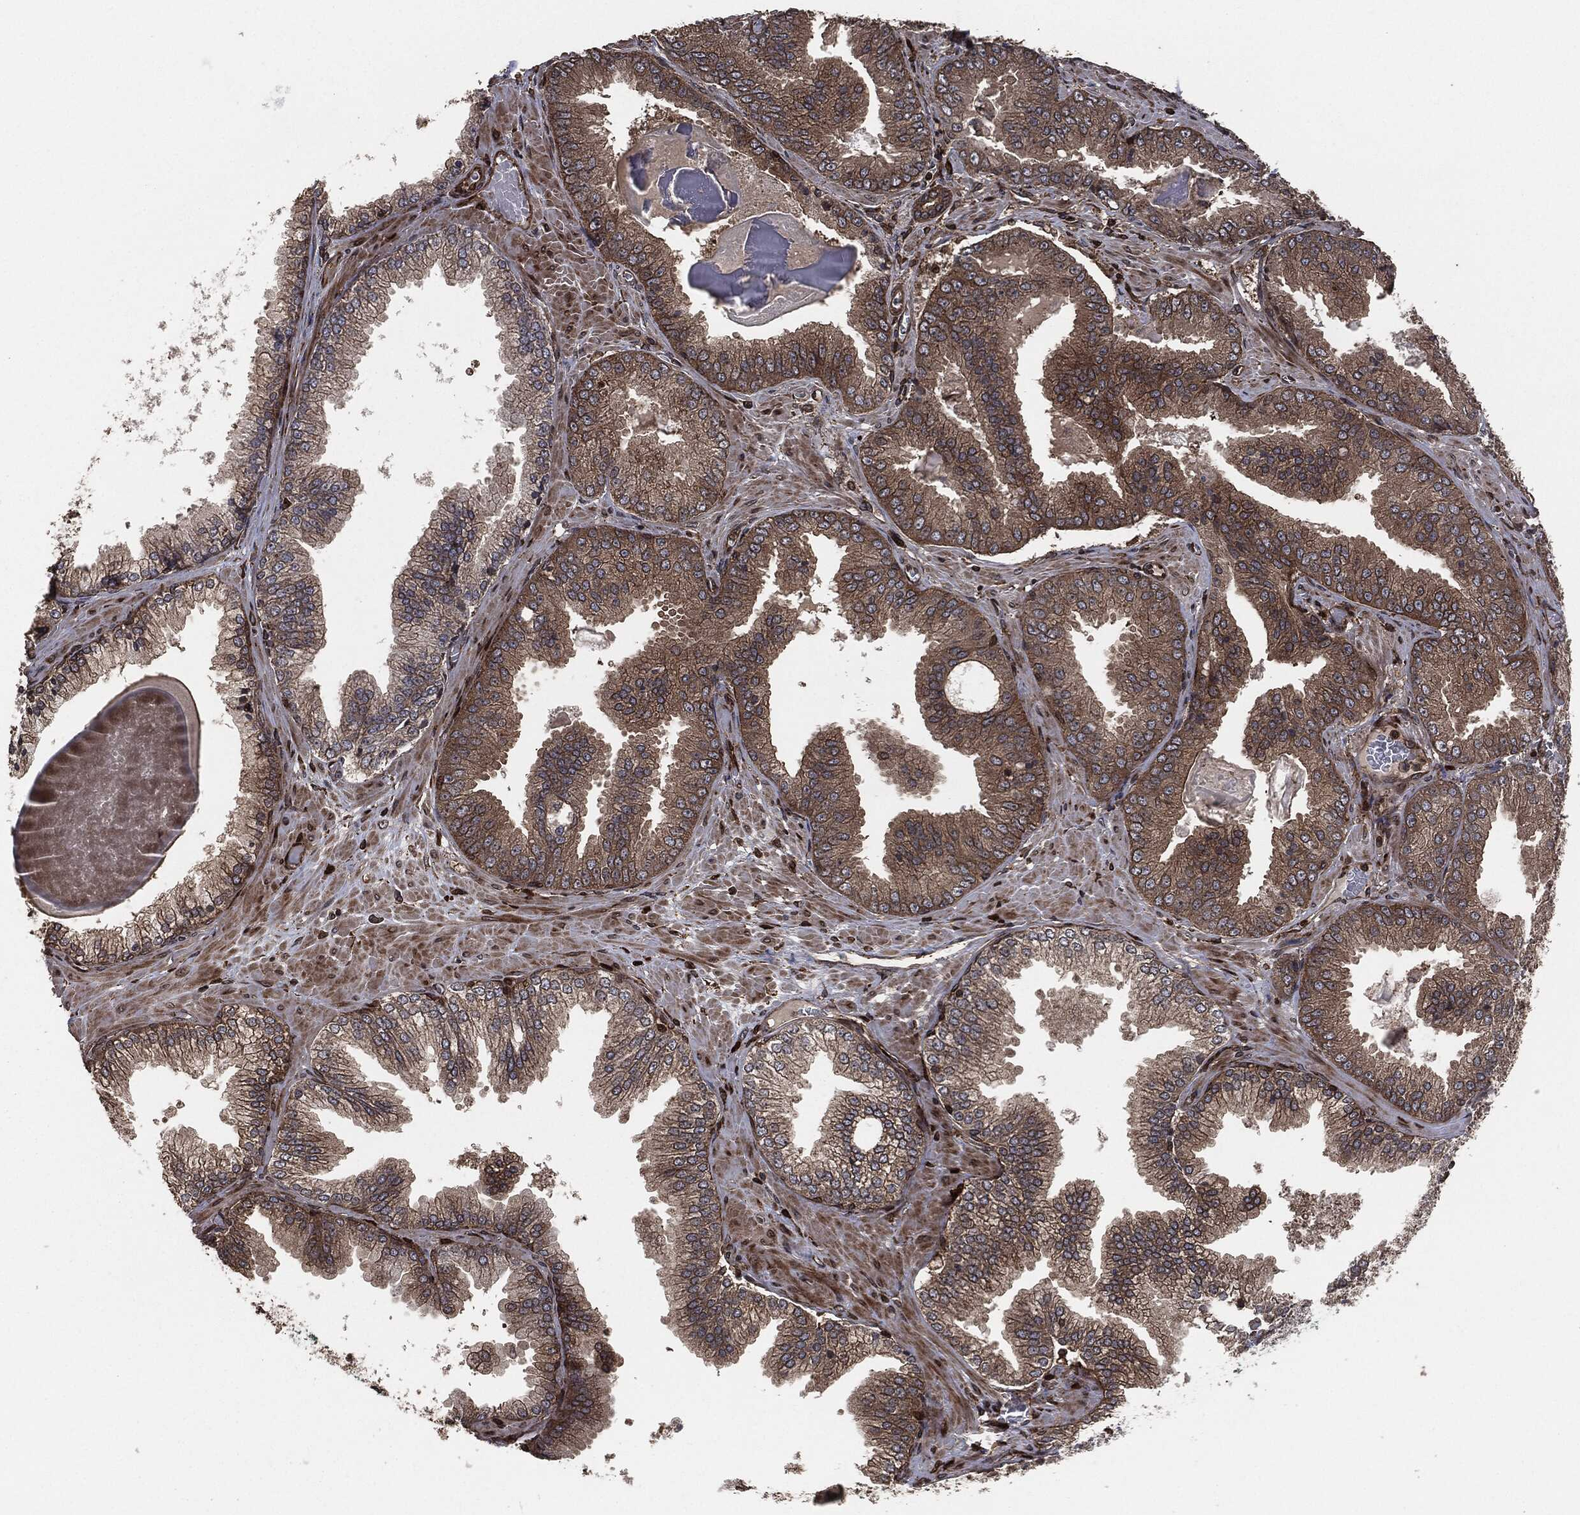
{"staining": {"intensity": "moderate", "quantity": "25%-75%", "location": "cytoplasmic/membranous"}, "tissue": "prostate cancer", "cell_type": "Tumor cells", "image_type": "cancer", "snomed": [{"axis": "morphology", "description": "Adenocarcinoma, Low grade"}, {"axis": "topography", "description": "Prostate"}], "caption": "Immunohistochemistry (IHC) of adenocarcinoma (low-grade) (prostate) displays medium levels of moderate cytoplasmic/membranous positivity in about 25%-75% of tumor cells. (DAB (3,3'-diaminobenzidine) IHC, brown staining for protein, blue staining for nuclei).", "gene": "IFIT1", "patient": {"sex": "male", "age": 72}}